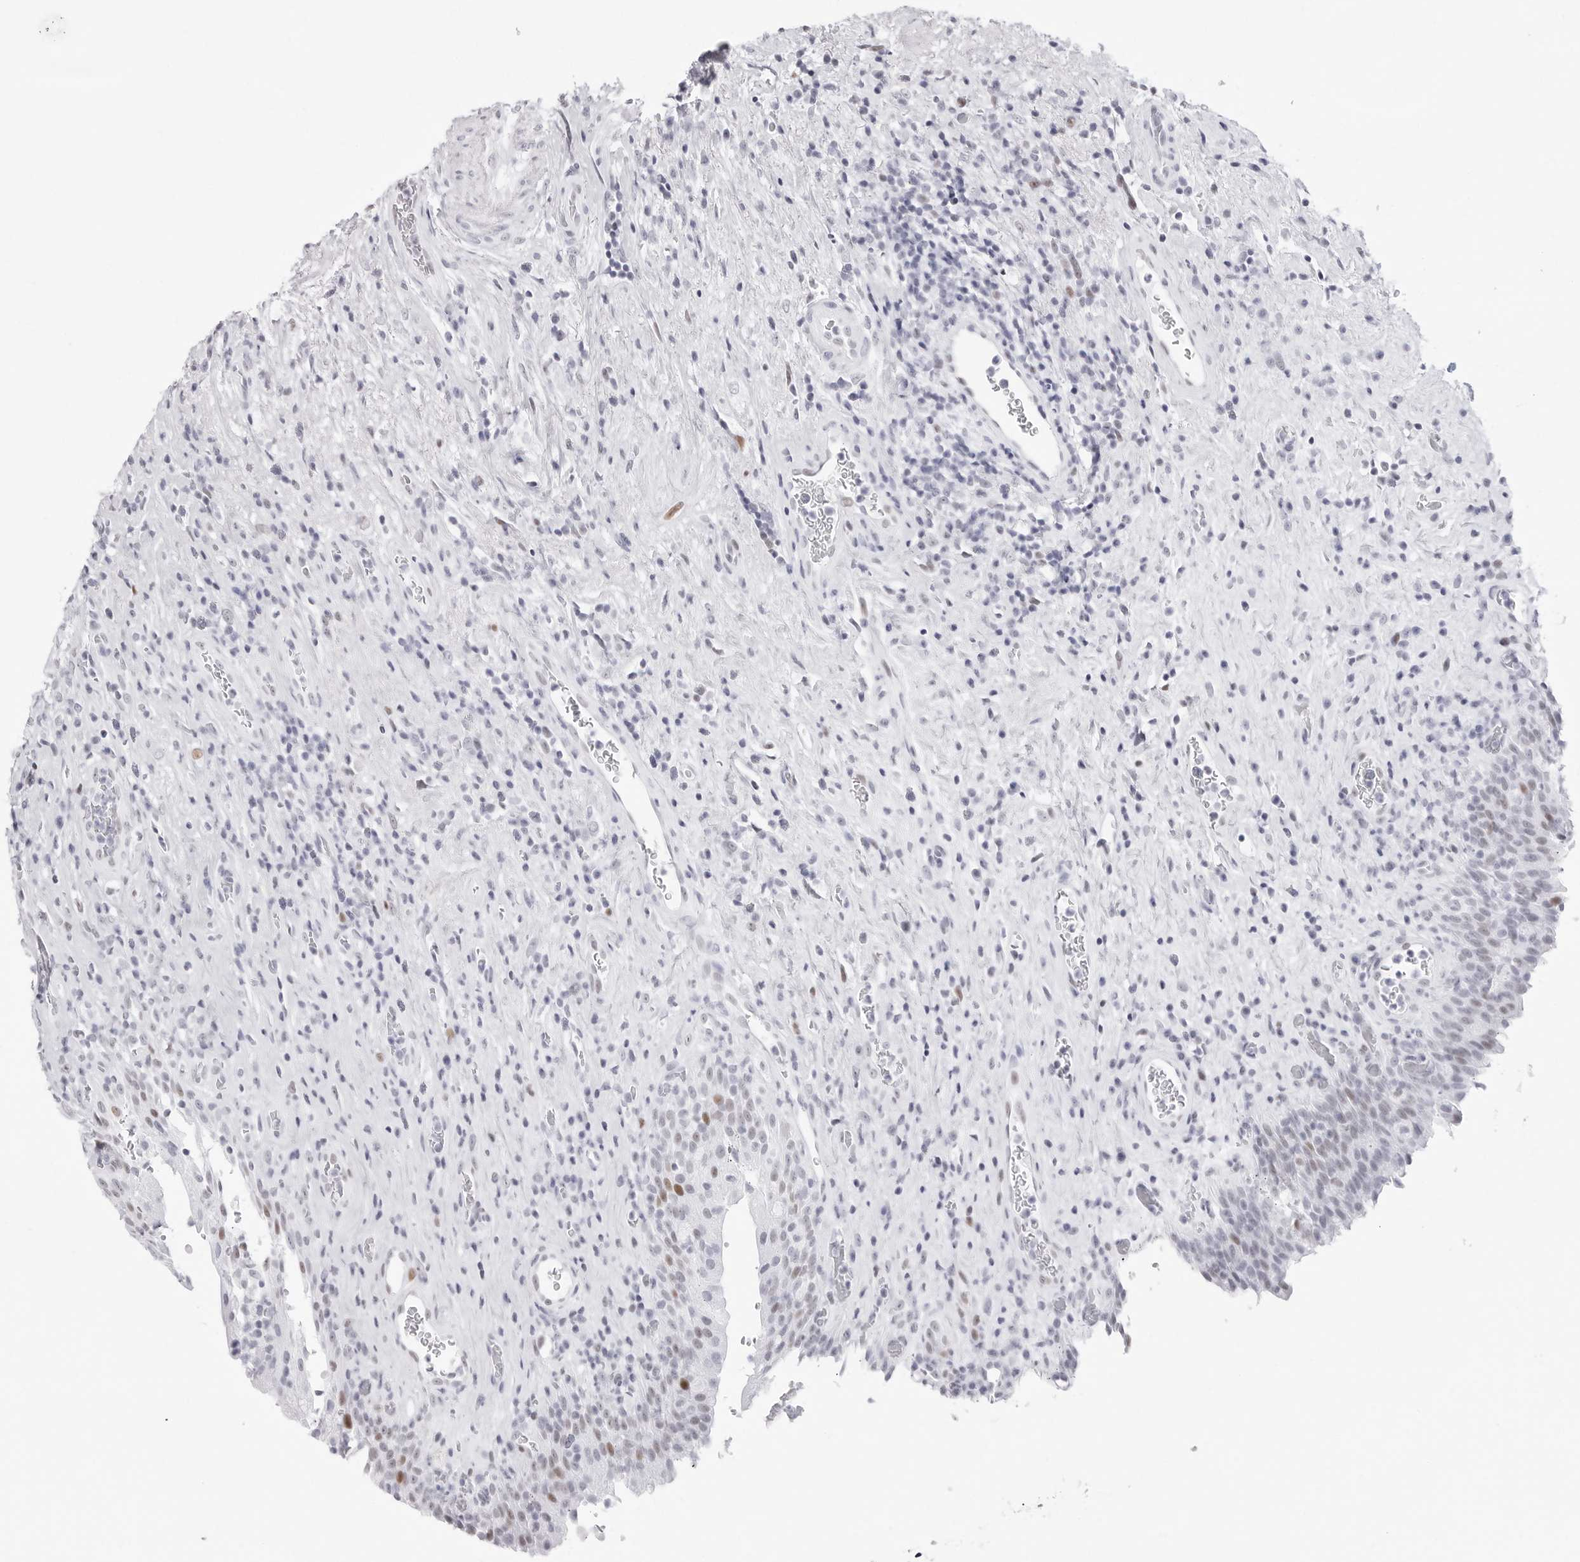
{"staining": {"intensity": "moderate", "quantity": "<25%", "location": "nuclear"}, "tissue": "urinary bladder", "cell_type": "Urothelial cells", "image_type": "normal", "snomed": [{"axis": "morphology", "description": "Normal tissue, NOS"}, {"axis": "morphology", "description": "Inflammation, NOS"}, {"axis": "topography", "description": "Urinary bladder"}], "caption": "Normal urinary bladder exhibits moderate nuclear positivity in about <25% of urothelial cells, visualized by immunohistochemistry.", "gene": "NASP", "patient": {"sex": "female", "age": 75}}